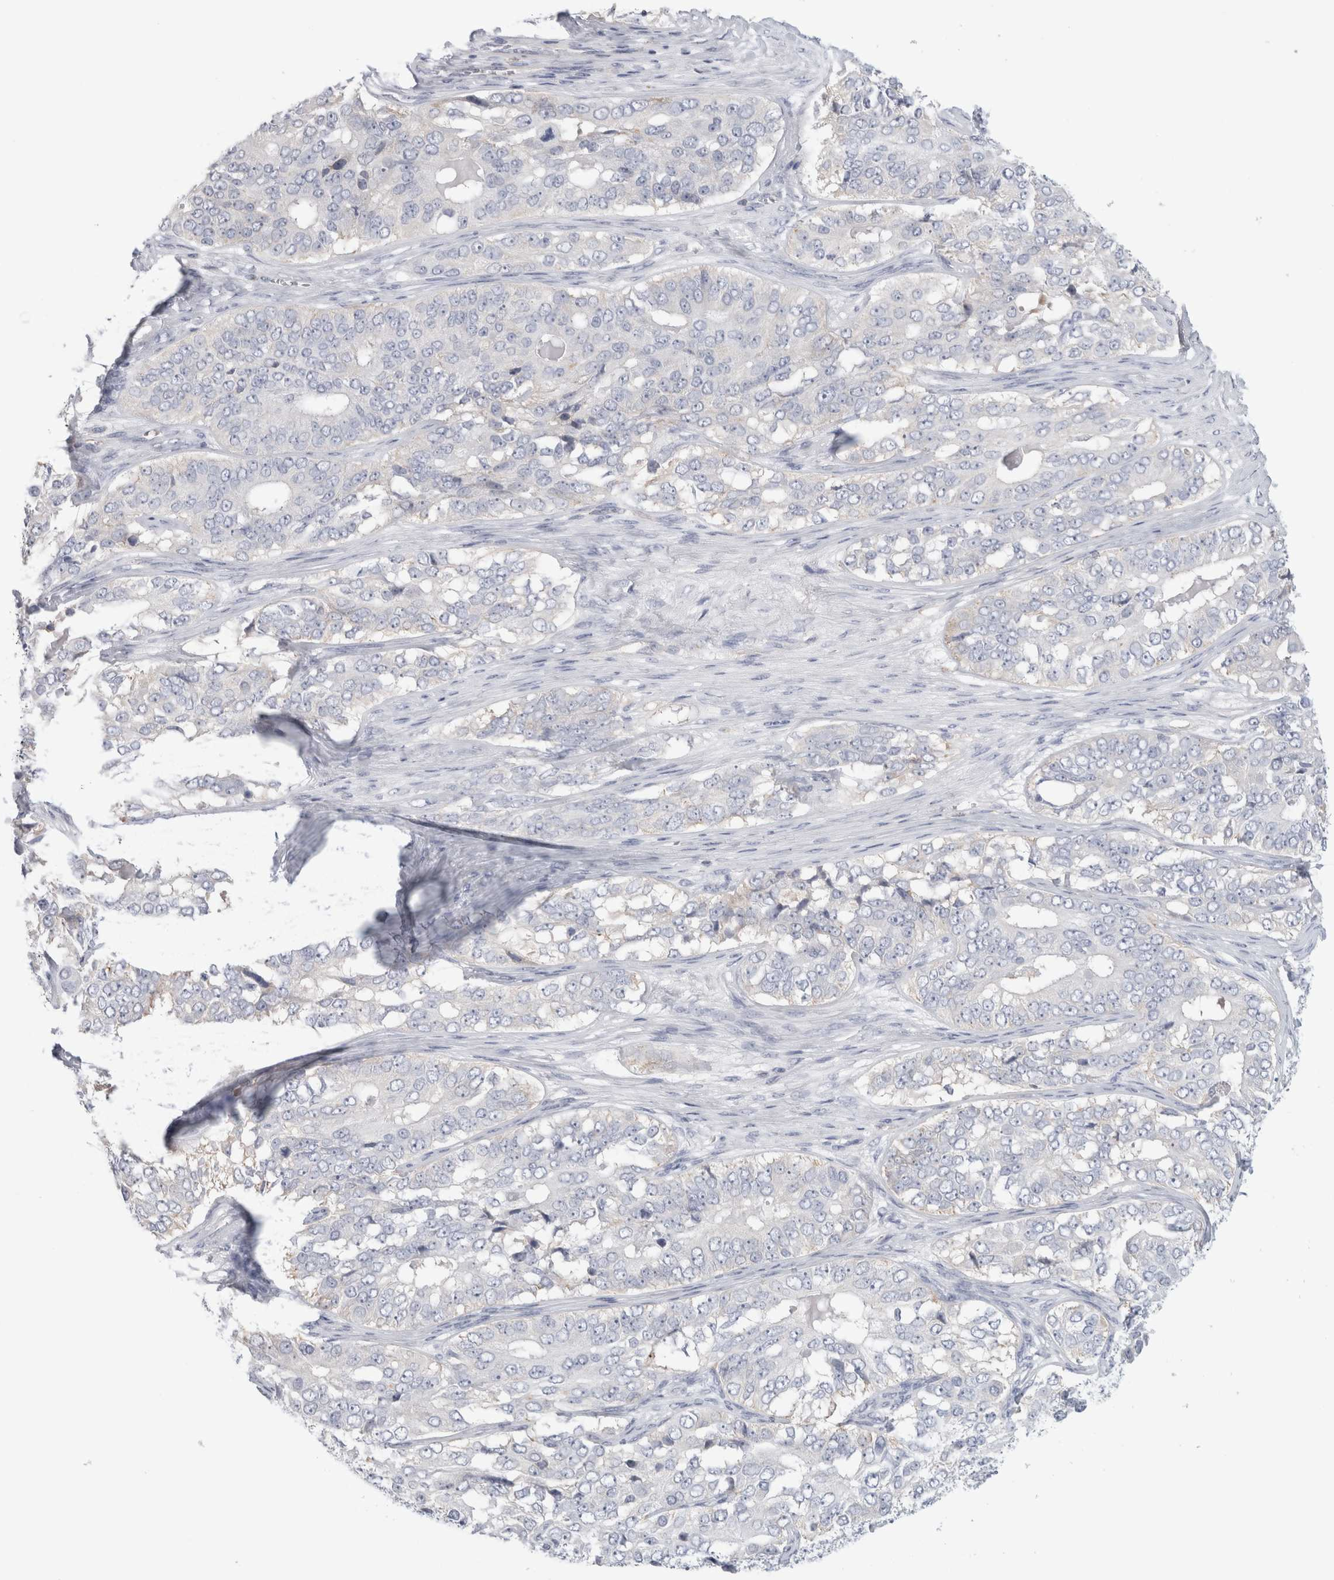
{"staining": {"intensity": "negative", "quantity": "none", "location": "none"}, "tissue": "ovarian cancer", "cell_type": "Tumor cells", "image_type": "cancer", "snomed": [{"axis": "morphology", "description": "Carcinoma, endometroid"}, {"axis": "topography", "description": "Ovary"}], "caption": "Ovarian cancer was stained to show a protein in brown. There is no significant expression in tumor cells.", "gene": "ANKMY1", "patient": {"sex": "female", "age": 51}}